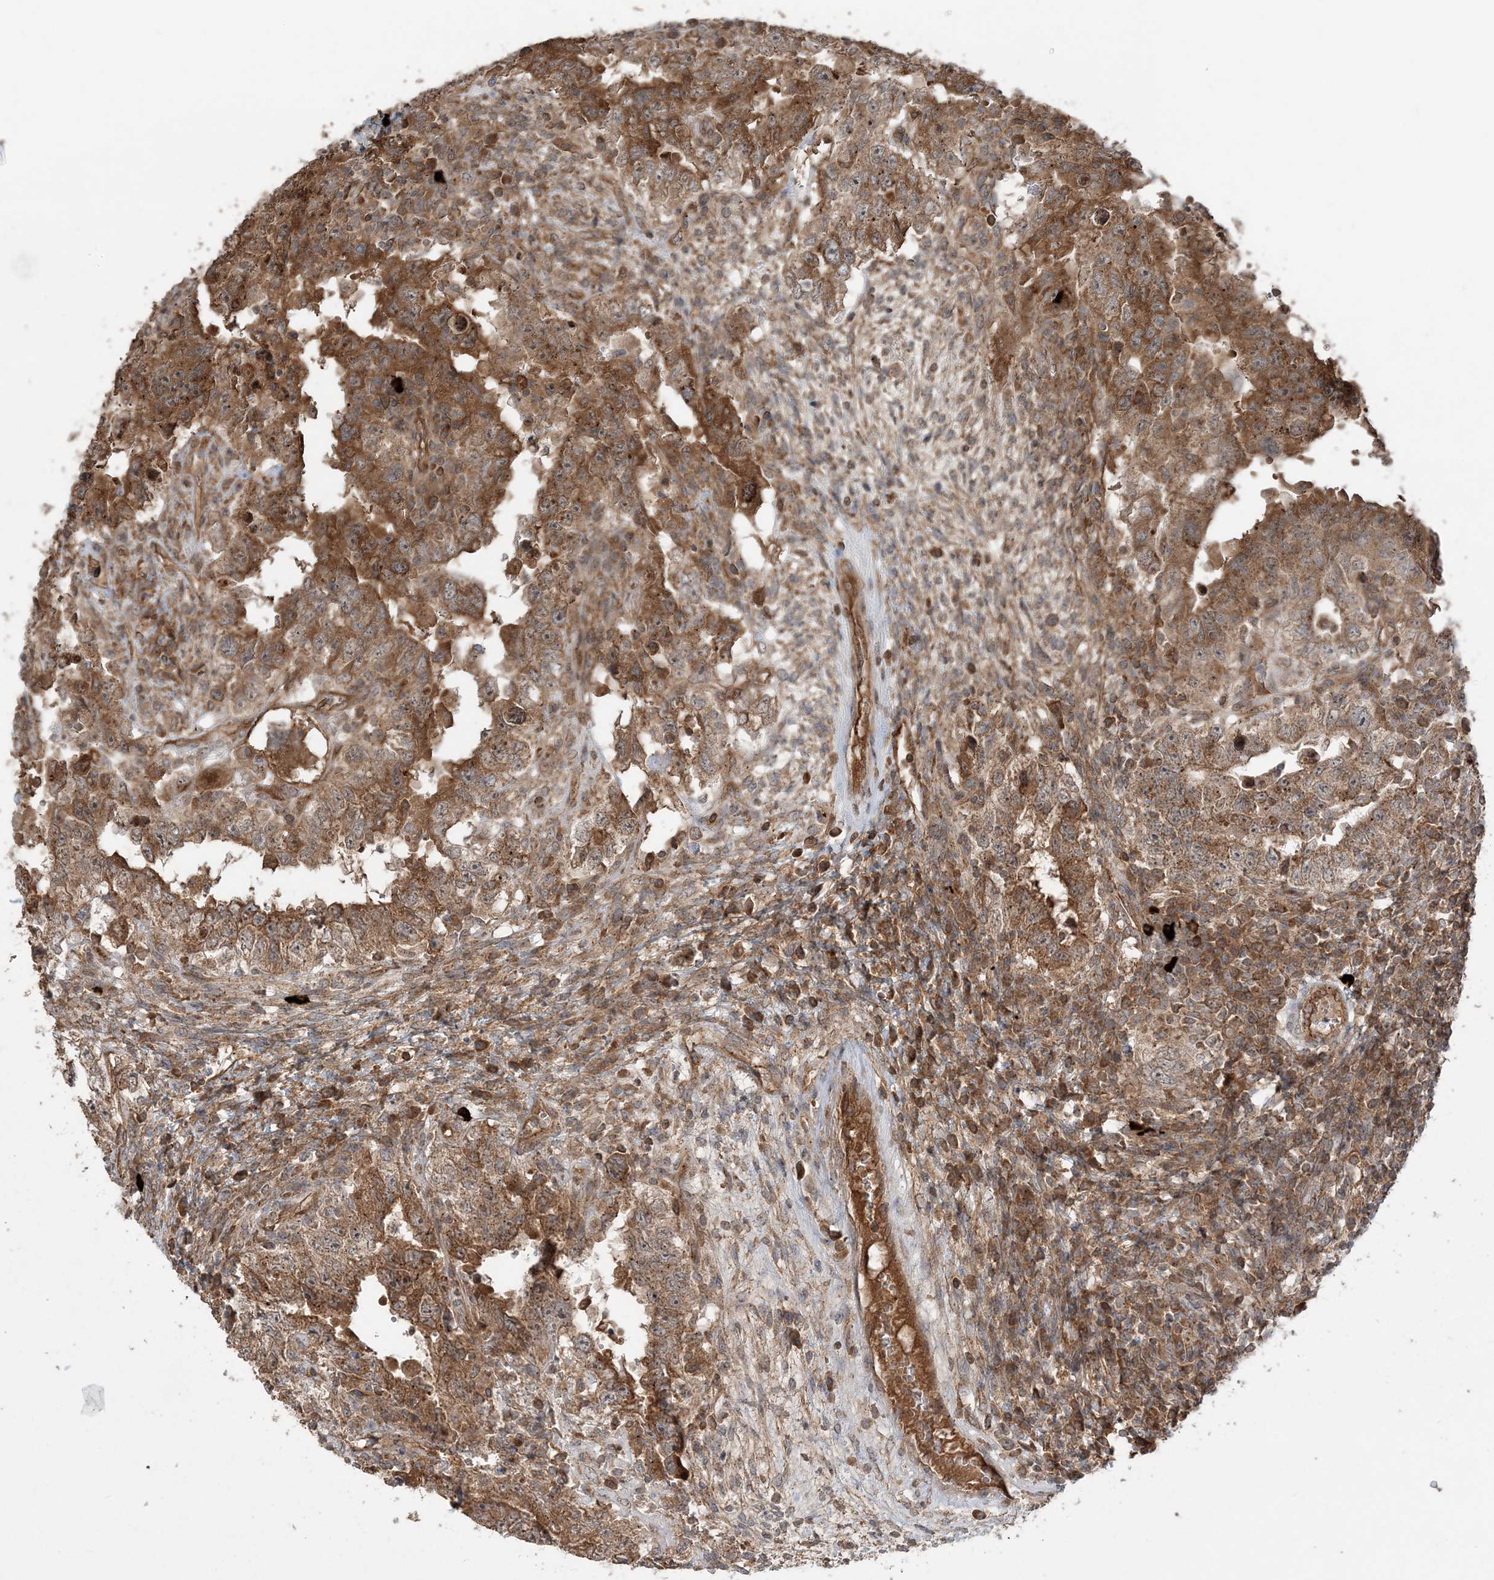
{"staining": {"intensity": "moderate", "quantity": ">75%", "location": "cytoplasmic/membranous"}, "tissue": "testis cancer", "cell_type": "Tumor cells", "image_type": "cancer", "snomed": [{"axis": "morphology", "description": "Carcinoma, Embryonal, NOS"}, {"axis": "topography", "description": "Testis"}], "caption": "Protein expression analysis of human embryonal carcinoma (testis) reveals moderate cytoplasmic/membranous expression in approximately >75% of tumor cells.", "gene": "STIM2", "patient": {"sex": "male", "age": 26}}